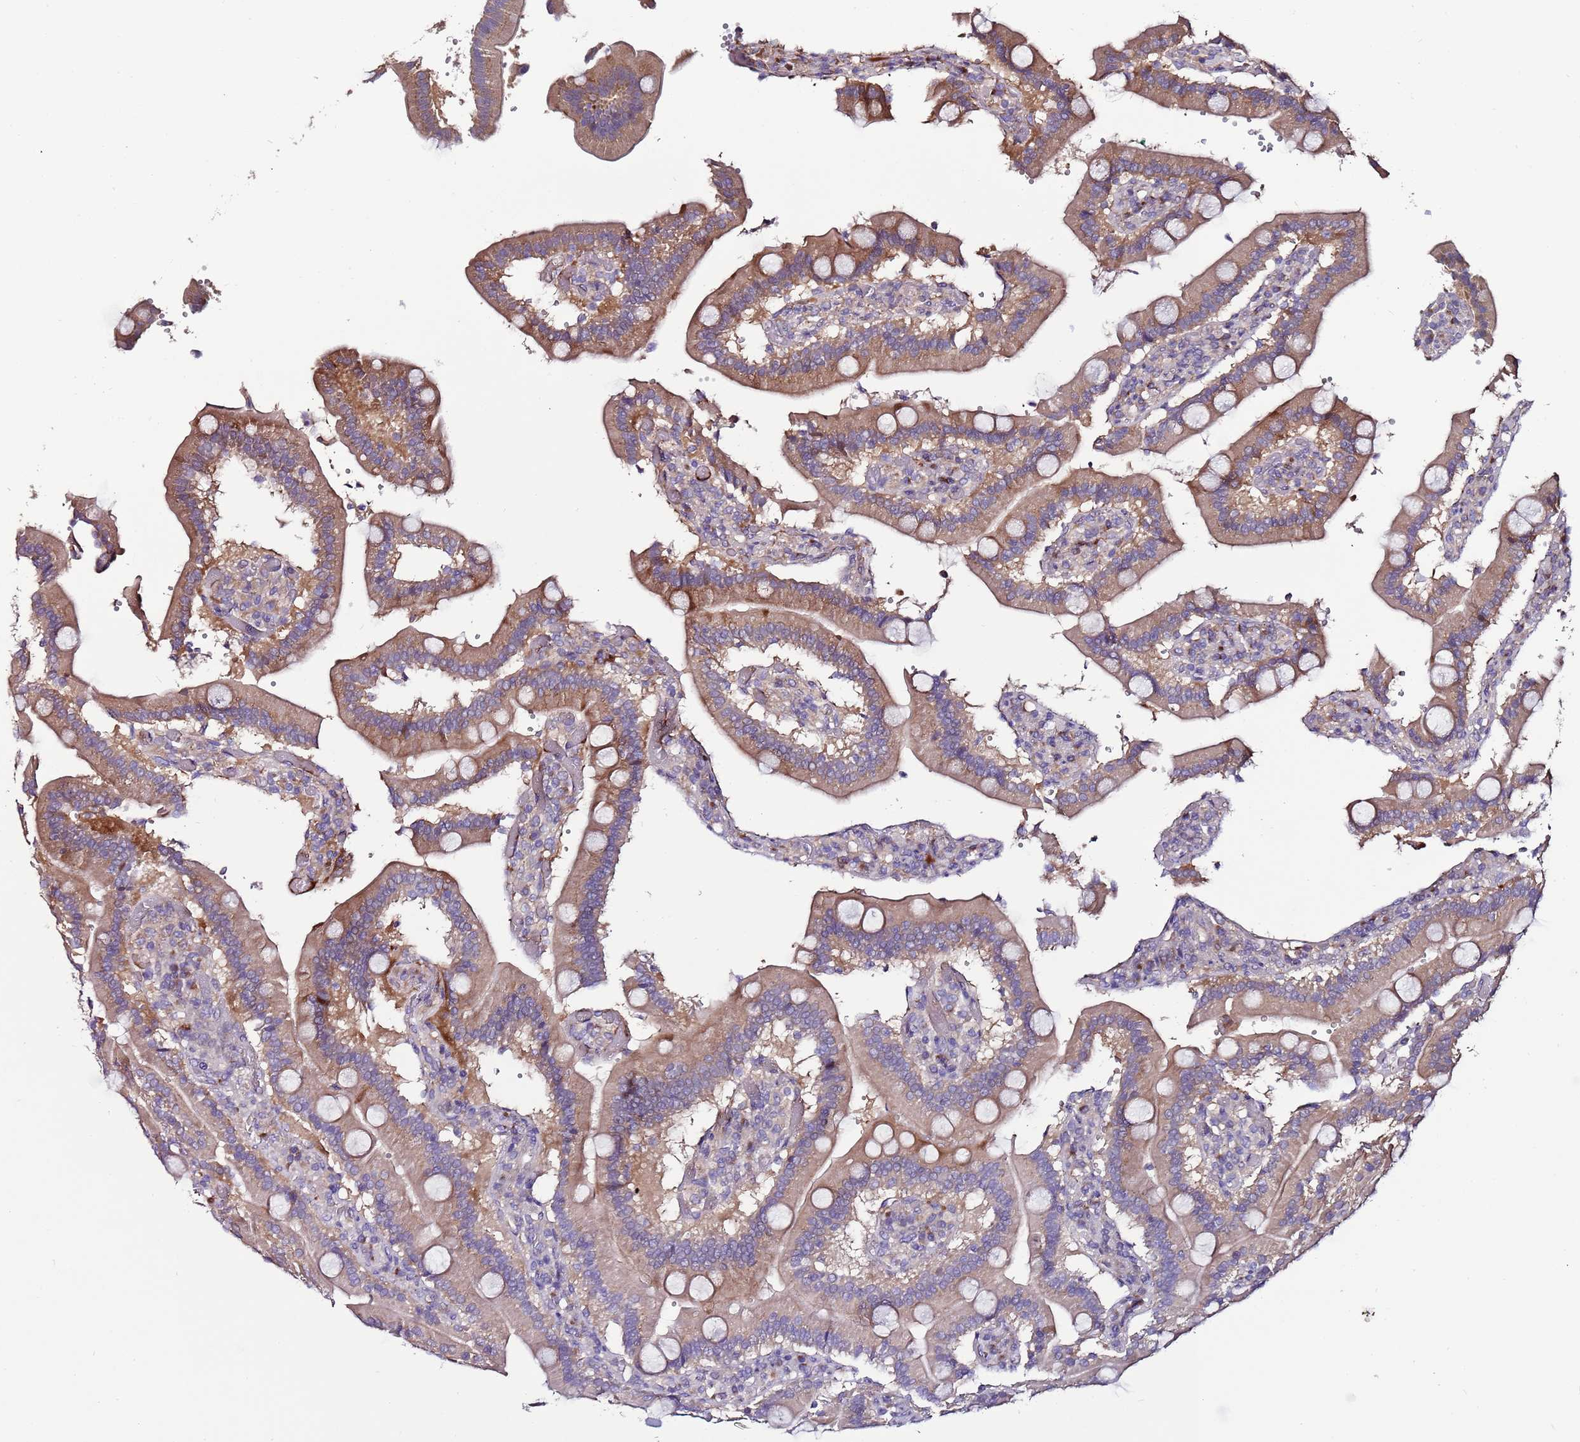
{"staining": {"intensity": "moderate", "quantity": ">75%", "location": "cytoplasmic/membranous"}, "tissue": "duodenum", "cell_type": "Glandular cells", "image_type": "normal", "snomed": [{"axis": "morphology", "description": "Normal tissue, NOS"}, {"axis": "topography", "description": "Duodenum"}], "caption": "Glandular cells demonstrate moderate cytoplasmic/membranous positivity in about >75% of cells in unremarkable duodenum.", "gene": "FAM20A", "patient": {"sex": "female", "age": 62}}